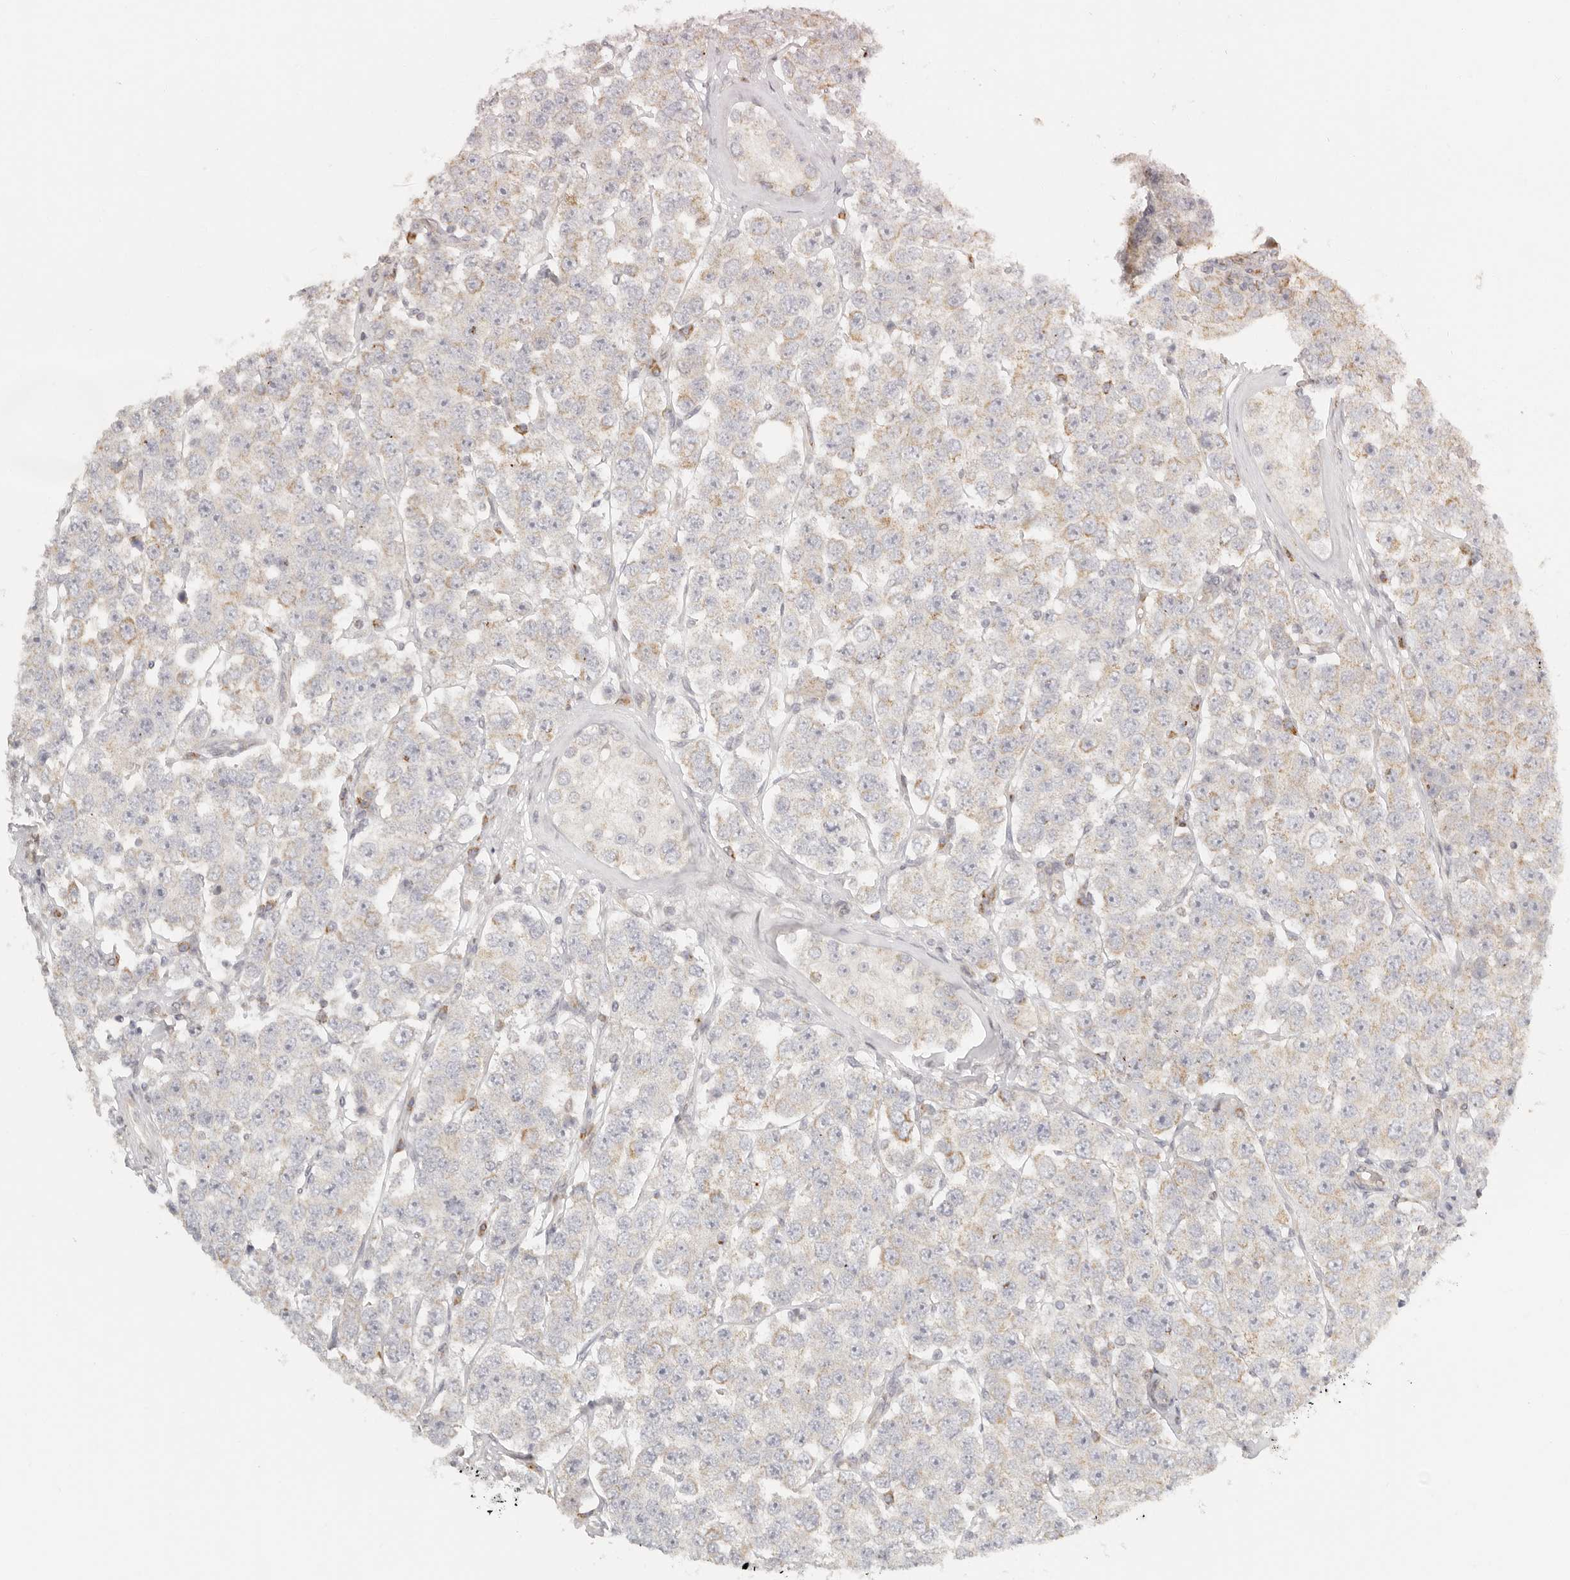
{"staining": {"intensity": "moderate", "quantity": "<25%", "location": "cytoplasmic/membranous"}, "tissue": "testis cancer", "cell_type": "Tumor cells", "image_type": "cancer", "snomed": [{"axis": "morphology", "description": "Seminoma, NOS"}, {"axis": "topography", "description": "Testis"}], "caption": "A histopathology image showing moderate cytoplasmic/membranous staining in about <25% of tumor cells in testis cancer, as visualized by brown immunohistochemical staining.", "gene": "KDF1", "patient": {"sex": "male", "age": 28}}